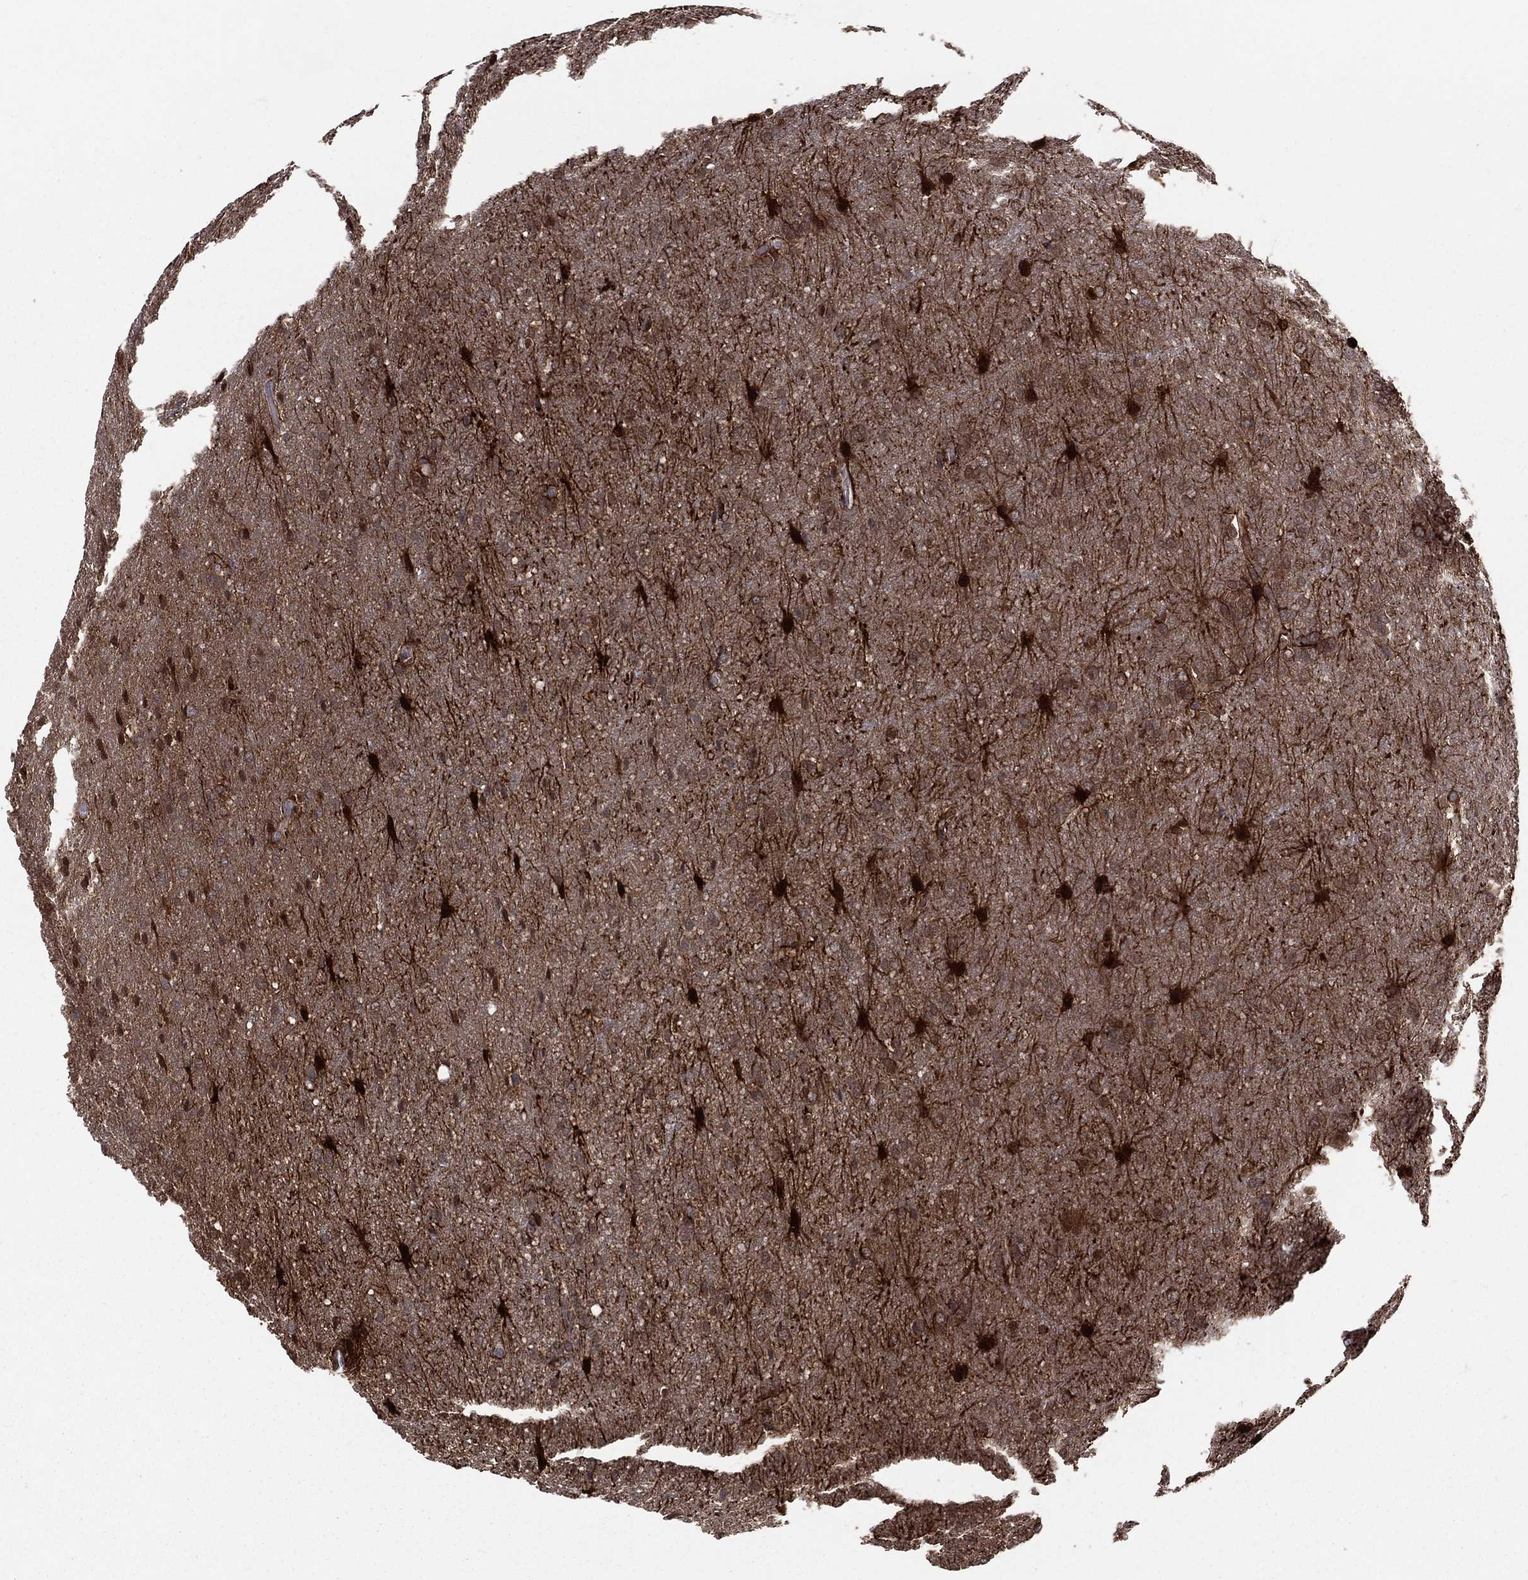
{"staining": {"intensity": "negative", "quantity": "none", "location": "none"}, "tissue": "glioma", "cell_type": "Tumor cells", "image_type": "cancer", "snomed": [{"axis": "morphology", "description": "Glioma, malignant, Low grade"}, {"axis": "topography", "description": "Brain"}], "caption": "Tumor cells show no significant positivity in glioma.", "gene": "ENO1", "patient": {"sex": "female", "age": 32}}